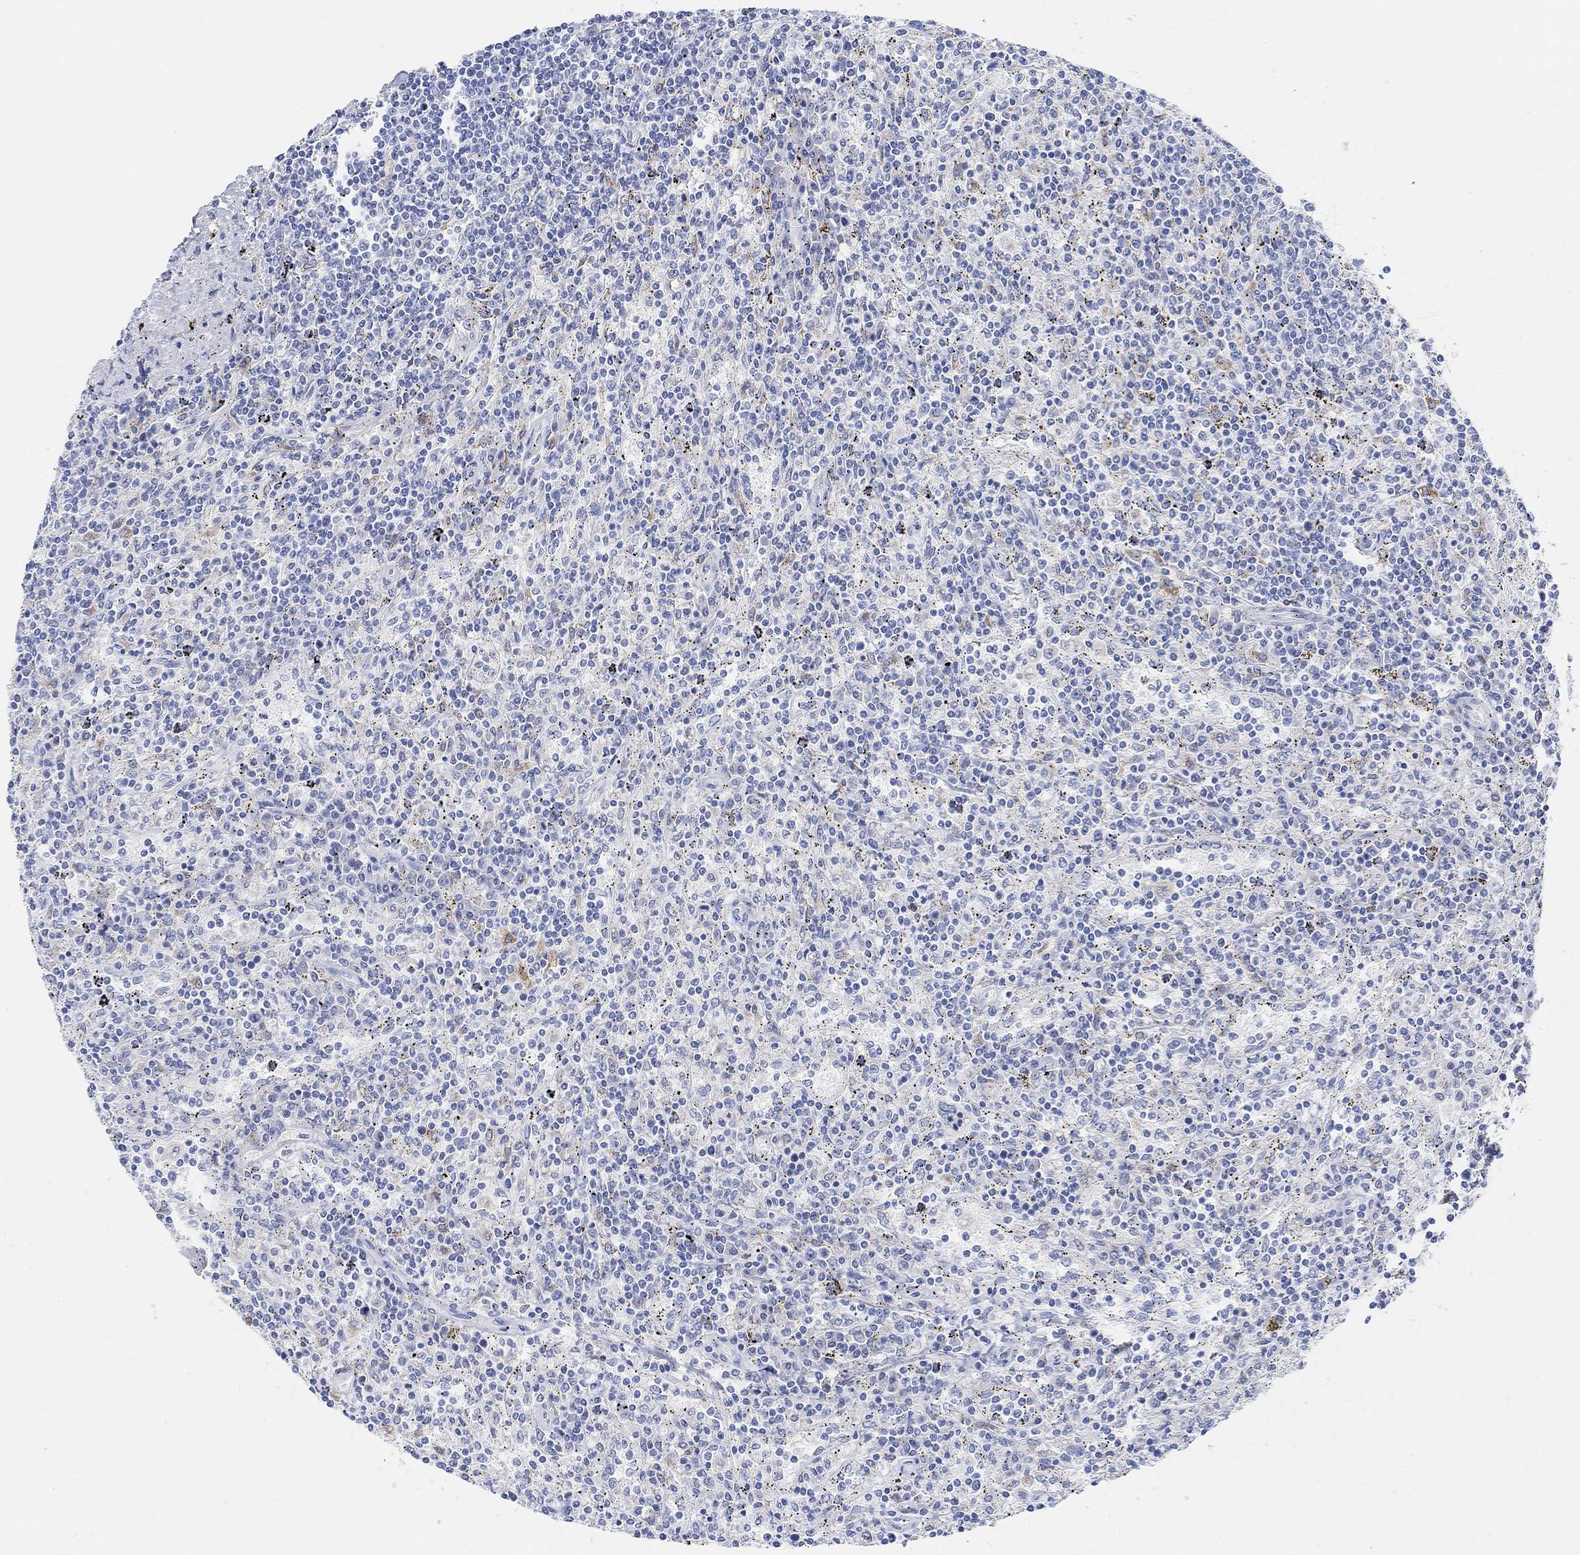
{"staining": {"intensity": "negative", "quantity": "none", "location": "none"}, "tissue": "lymphoma", "cell_type": "Tumor cells", "image_type": "cancer", "snomed": [{"axis": "morphology", "description": "Malignant lymphoma, non-Hodgkin's type, Low grade"}, {"axis": "topography", "description": "Lymph node"}], "caption": "Immunohistochemistry (IHC) photomicrograph of human low-grade malignant lymphoma, non-Hodgkin's type stained for a protein (brown), which demonstrates no staining in tumor cells.", "gene": "RETNLB", "patient": {"sex": "male", "age": 52}}